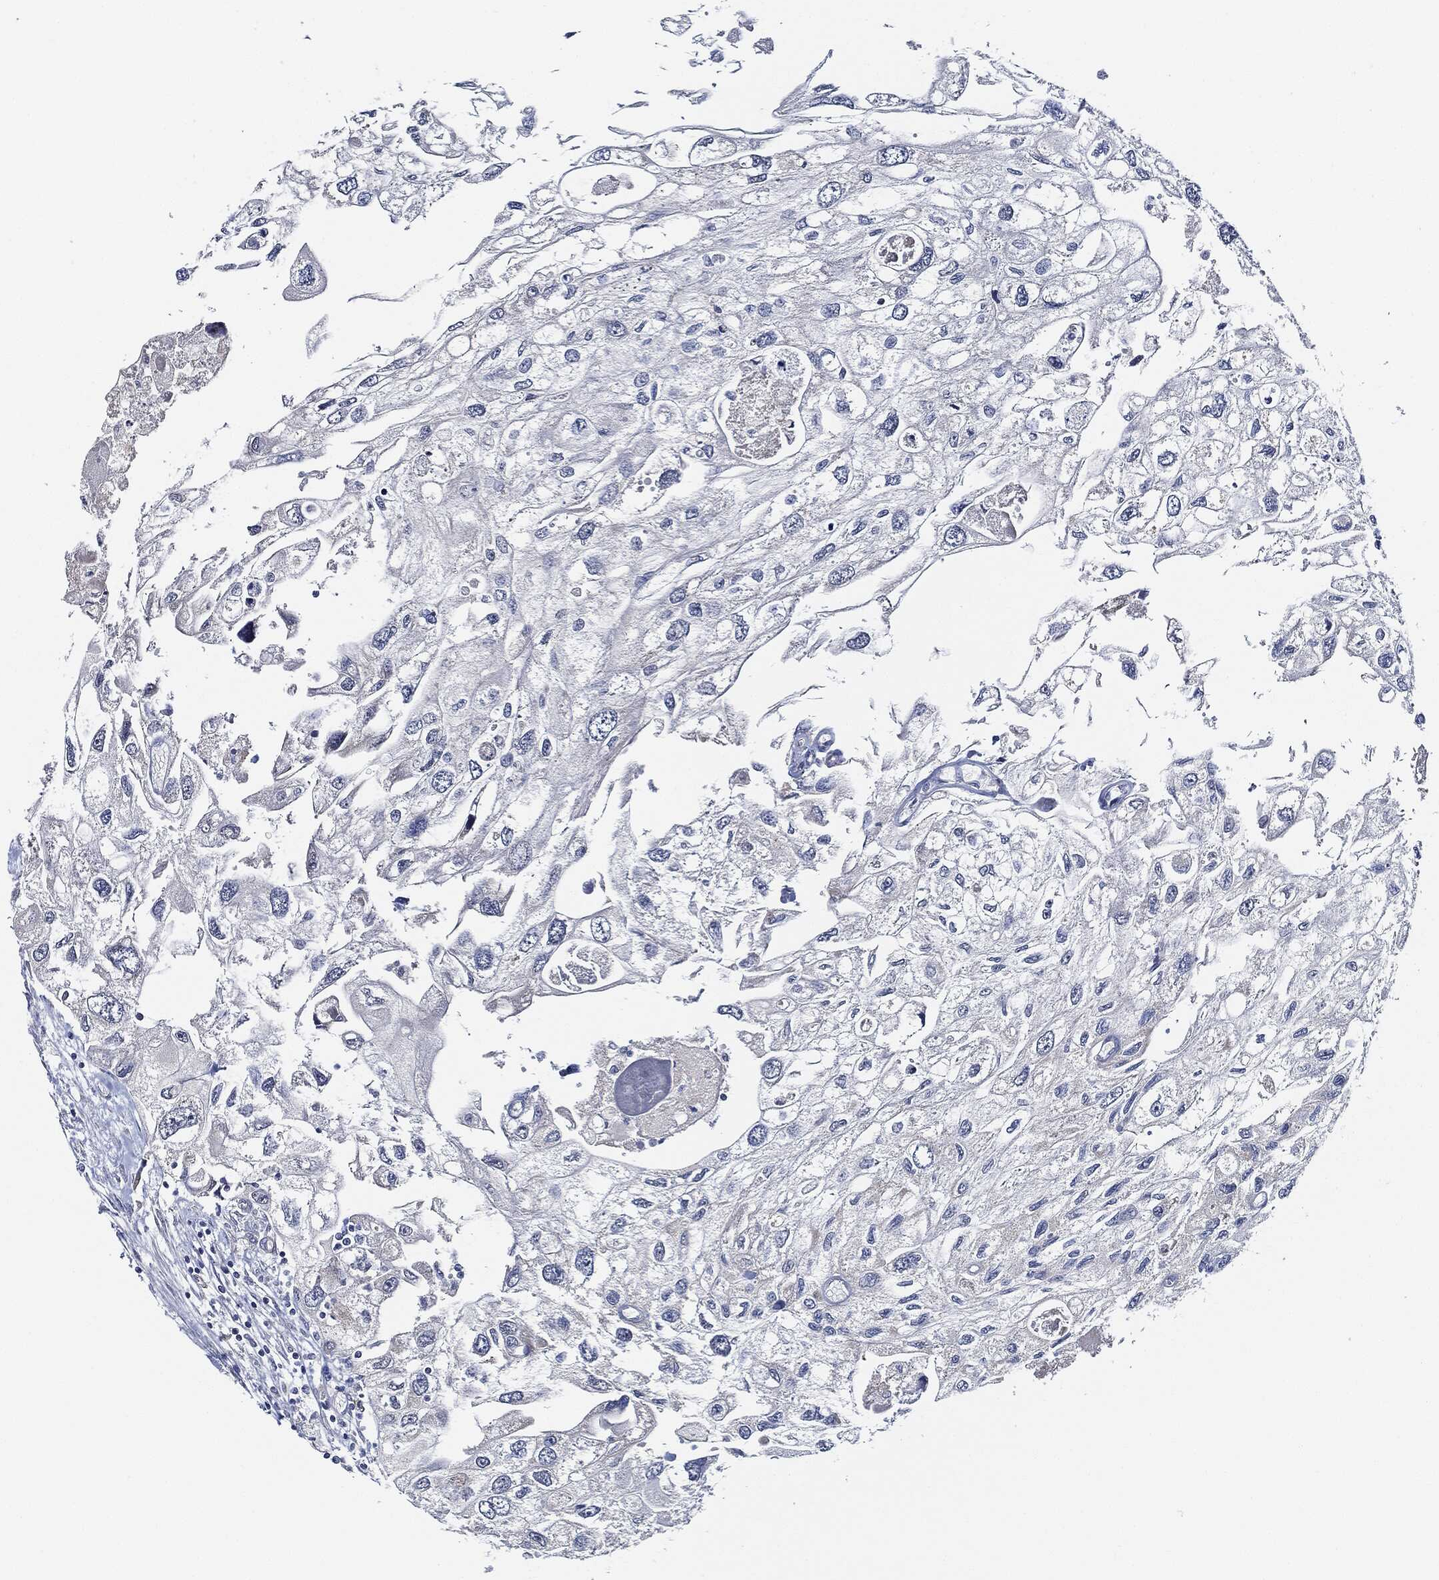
{"staining": {"intensity": "negative", "quantity": "none", "location": "none"}, "tissue": "urothelial cancer", "cell_type": "Tumor cells", "image_type": "cancer", "snomed": [{"axis": "morphology", "description": "Urothelial carcinoma, High grade"}, {"axis": "topography", "description": "Urinary bladder"}], "caption": "Tumor cells are negative for brown protein staining in urothelial carcinoma (high-grade).", "gene": "THSD1", "patient": {"sex": "male", "age": 59}}